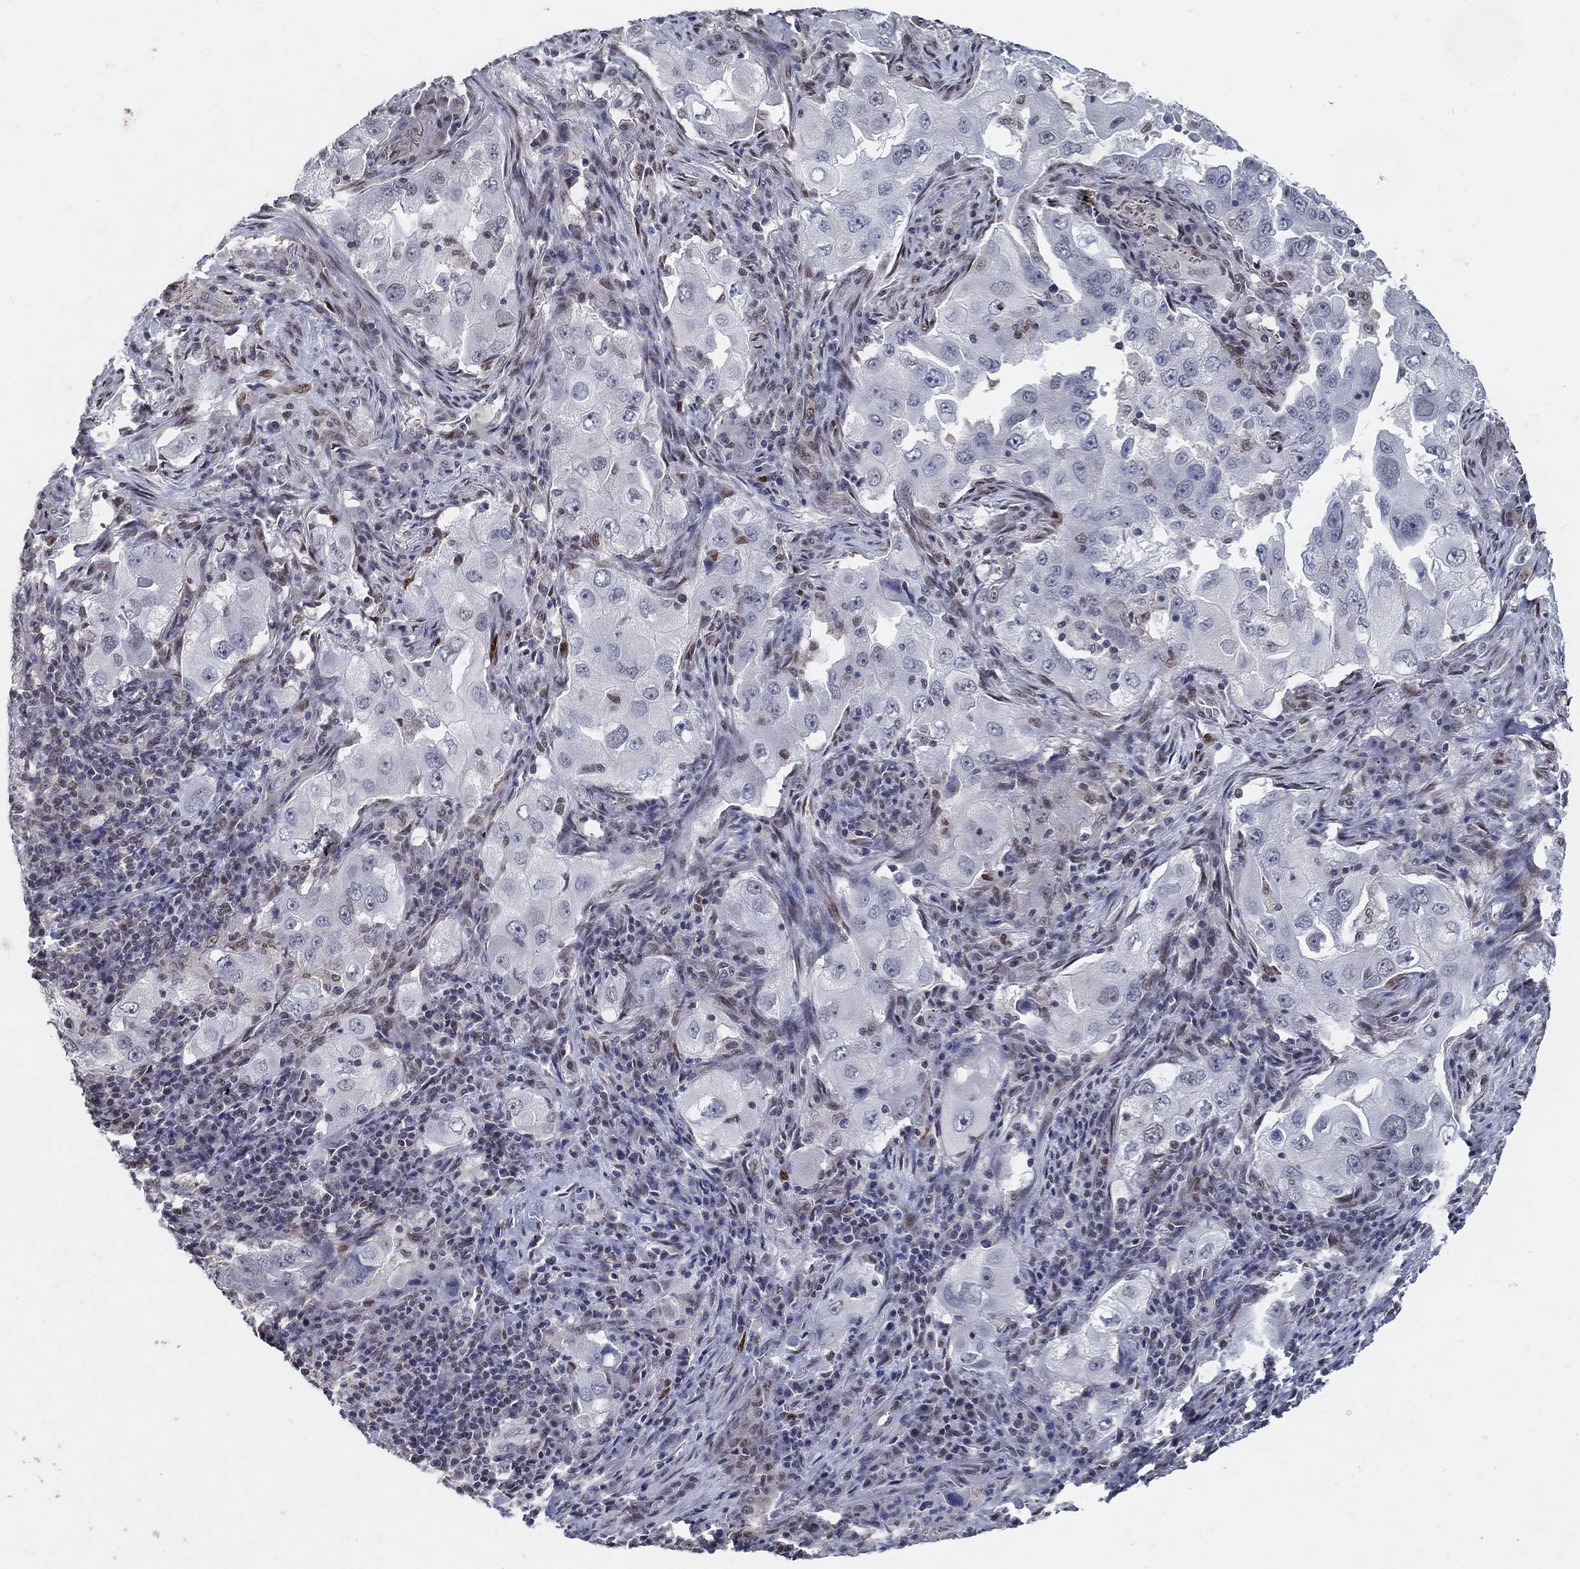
{"staining": {"intensity": "negative", "quantity": "none", "location": "none"}, "tissue": "lung cancer", "cell_type": "Tumor cells", "image_type": "cancer", "snomed": [{"axis": "morphology", "description": "Adenocarcinoma, NOS"}, {"axis": "topography", "description": "Lung"}], "caption": "DAB immunohistochemical staining of adenocarcinoma (lung) demonstrates no significant positivity in tumor cells.", "gene": "CENPE", "patient": {"sex": "female", "age": 61}}